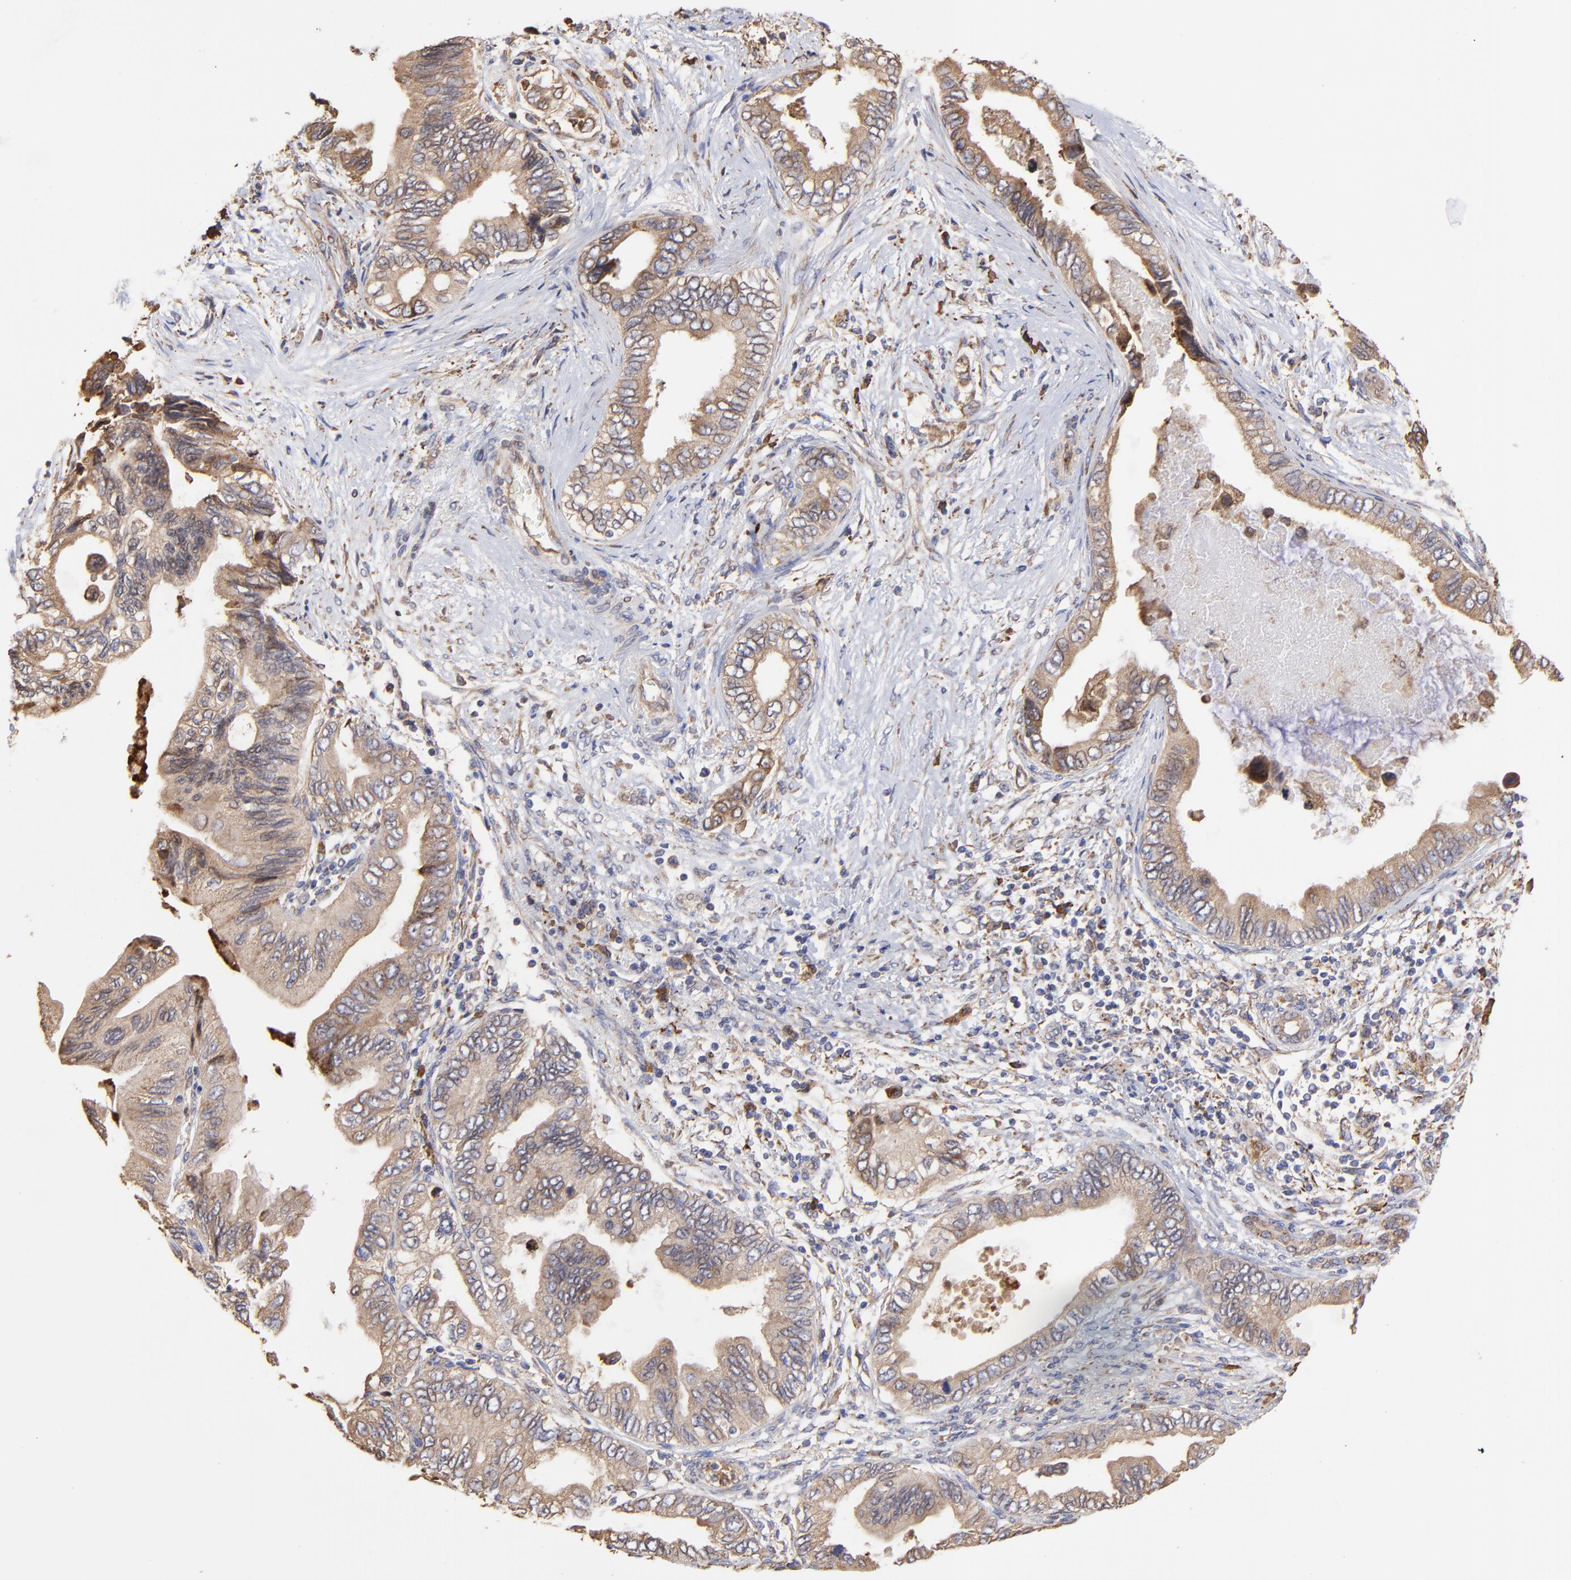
{"staining": {"intensity": "moderate", "quantity": ">75%", "location": "cytoplasmic/membranous"}, "tissue": "pancreatic cancer", "cell_type": "Tumor cells", "image_type": "cancer", "snomed": [{"axis": "morphology", "description": "Adenocarcinoma, NOS"}, {"axis": "topography", "description": "Pancreas"}], "caption": "This photomicrograph demonstrates immunohistochemistry staining of pancreatic cancer (adenocarcinoma), with medium moderate cytoplasmic/membranous expression in approximately >75% of tumor cells.", "gene": "PFKM", "patient": {"sex": "female", "age": 66}}